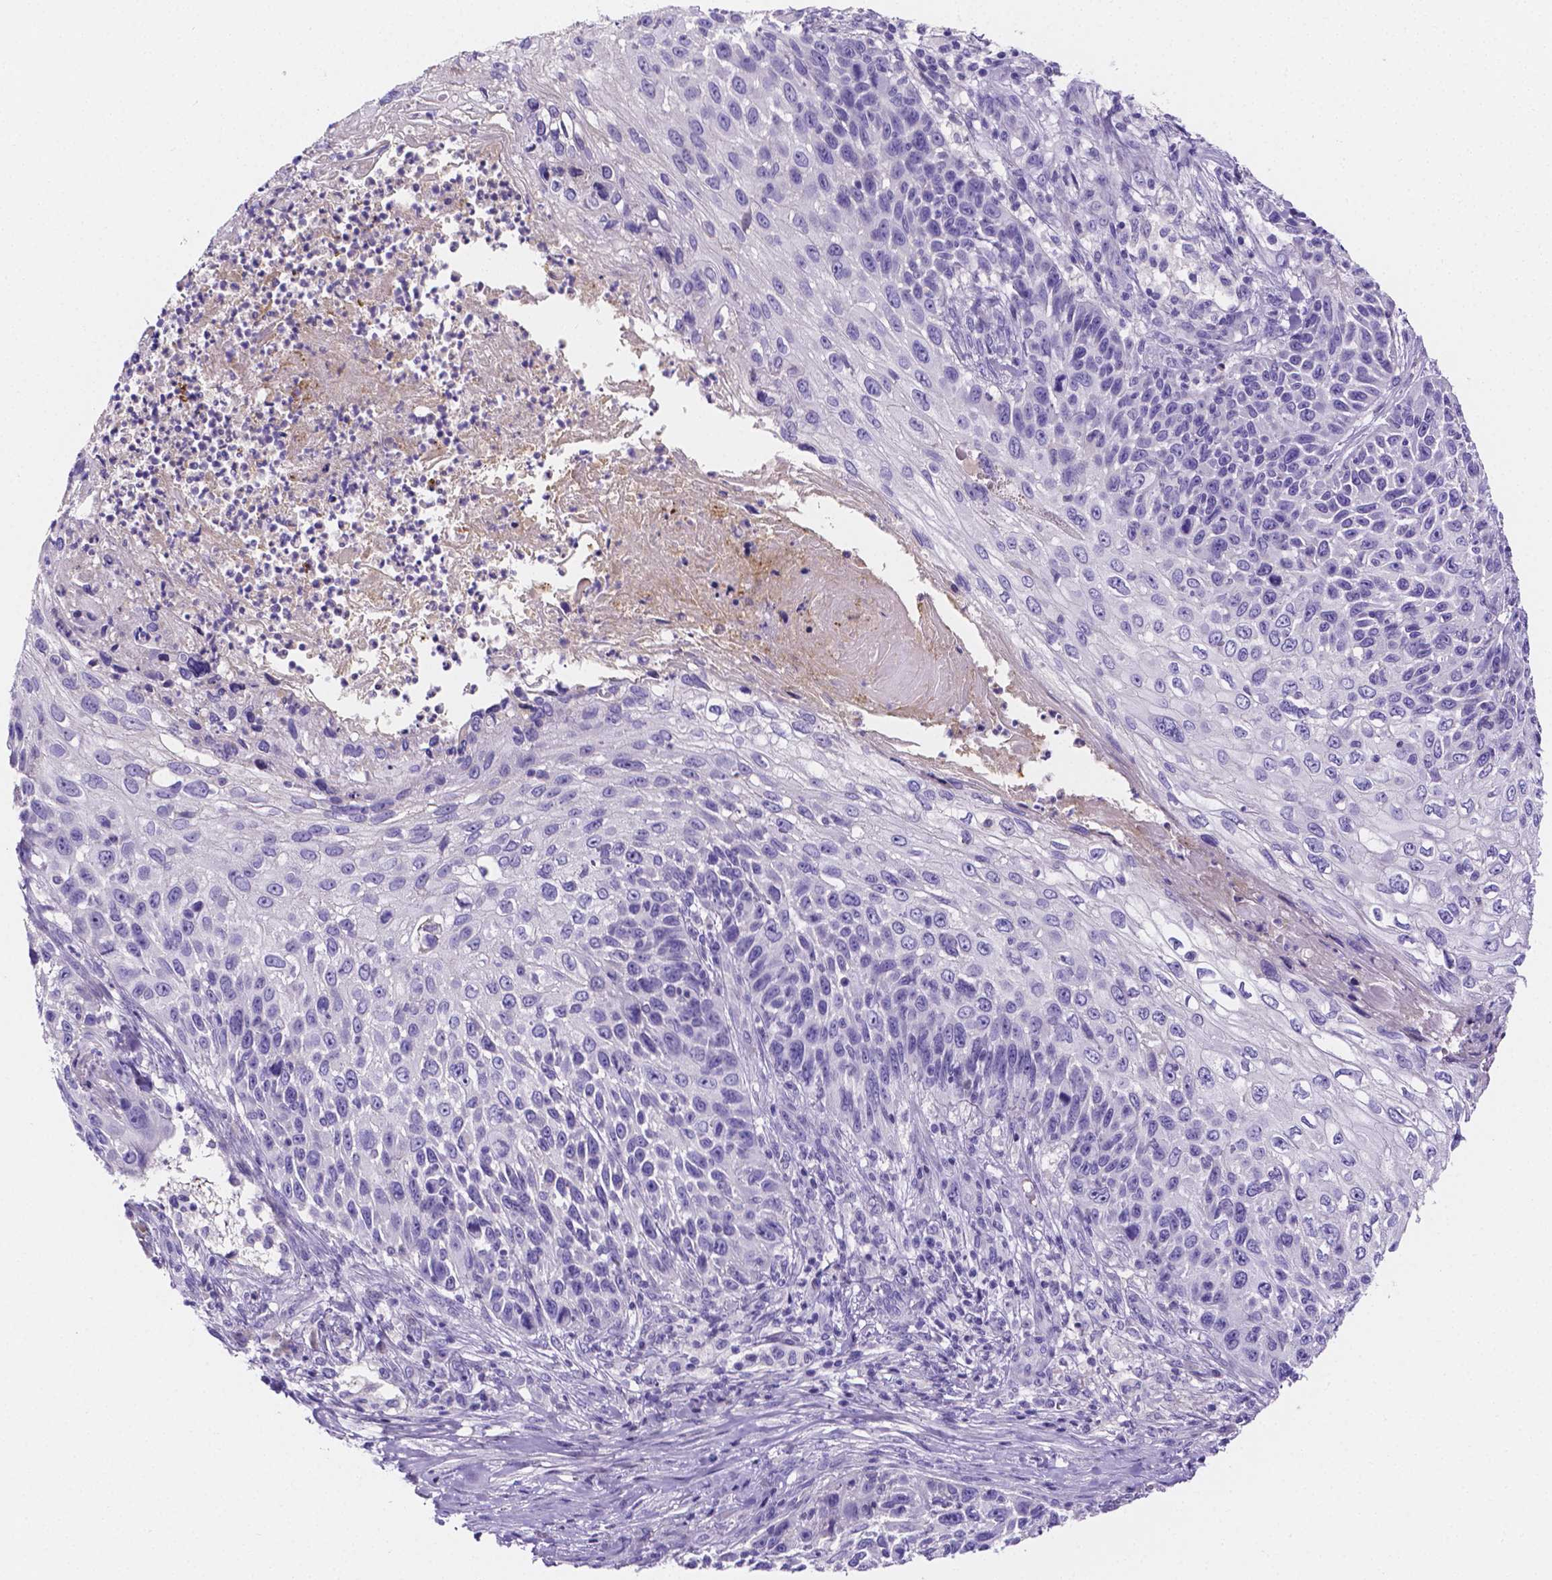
{"staining": {"intensity": "negative", "quantity": "none", "location": "none"}, "tissue": "skin cancer", "cell_type": "Tumor cells", "image_type": "cancer", "snomed": [{"axis": "morphology", "description": "Squamous cell carcinoma, NOS"}, {"axis": "topography", "description": "Skin"}], "caption": "Tumor cells show no significant protein expression in squamous cell carcinoma (skin).", "gene": "NRGN", "patient": {"sex": "male", "age": 92}}